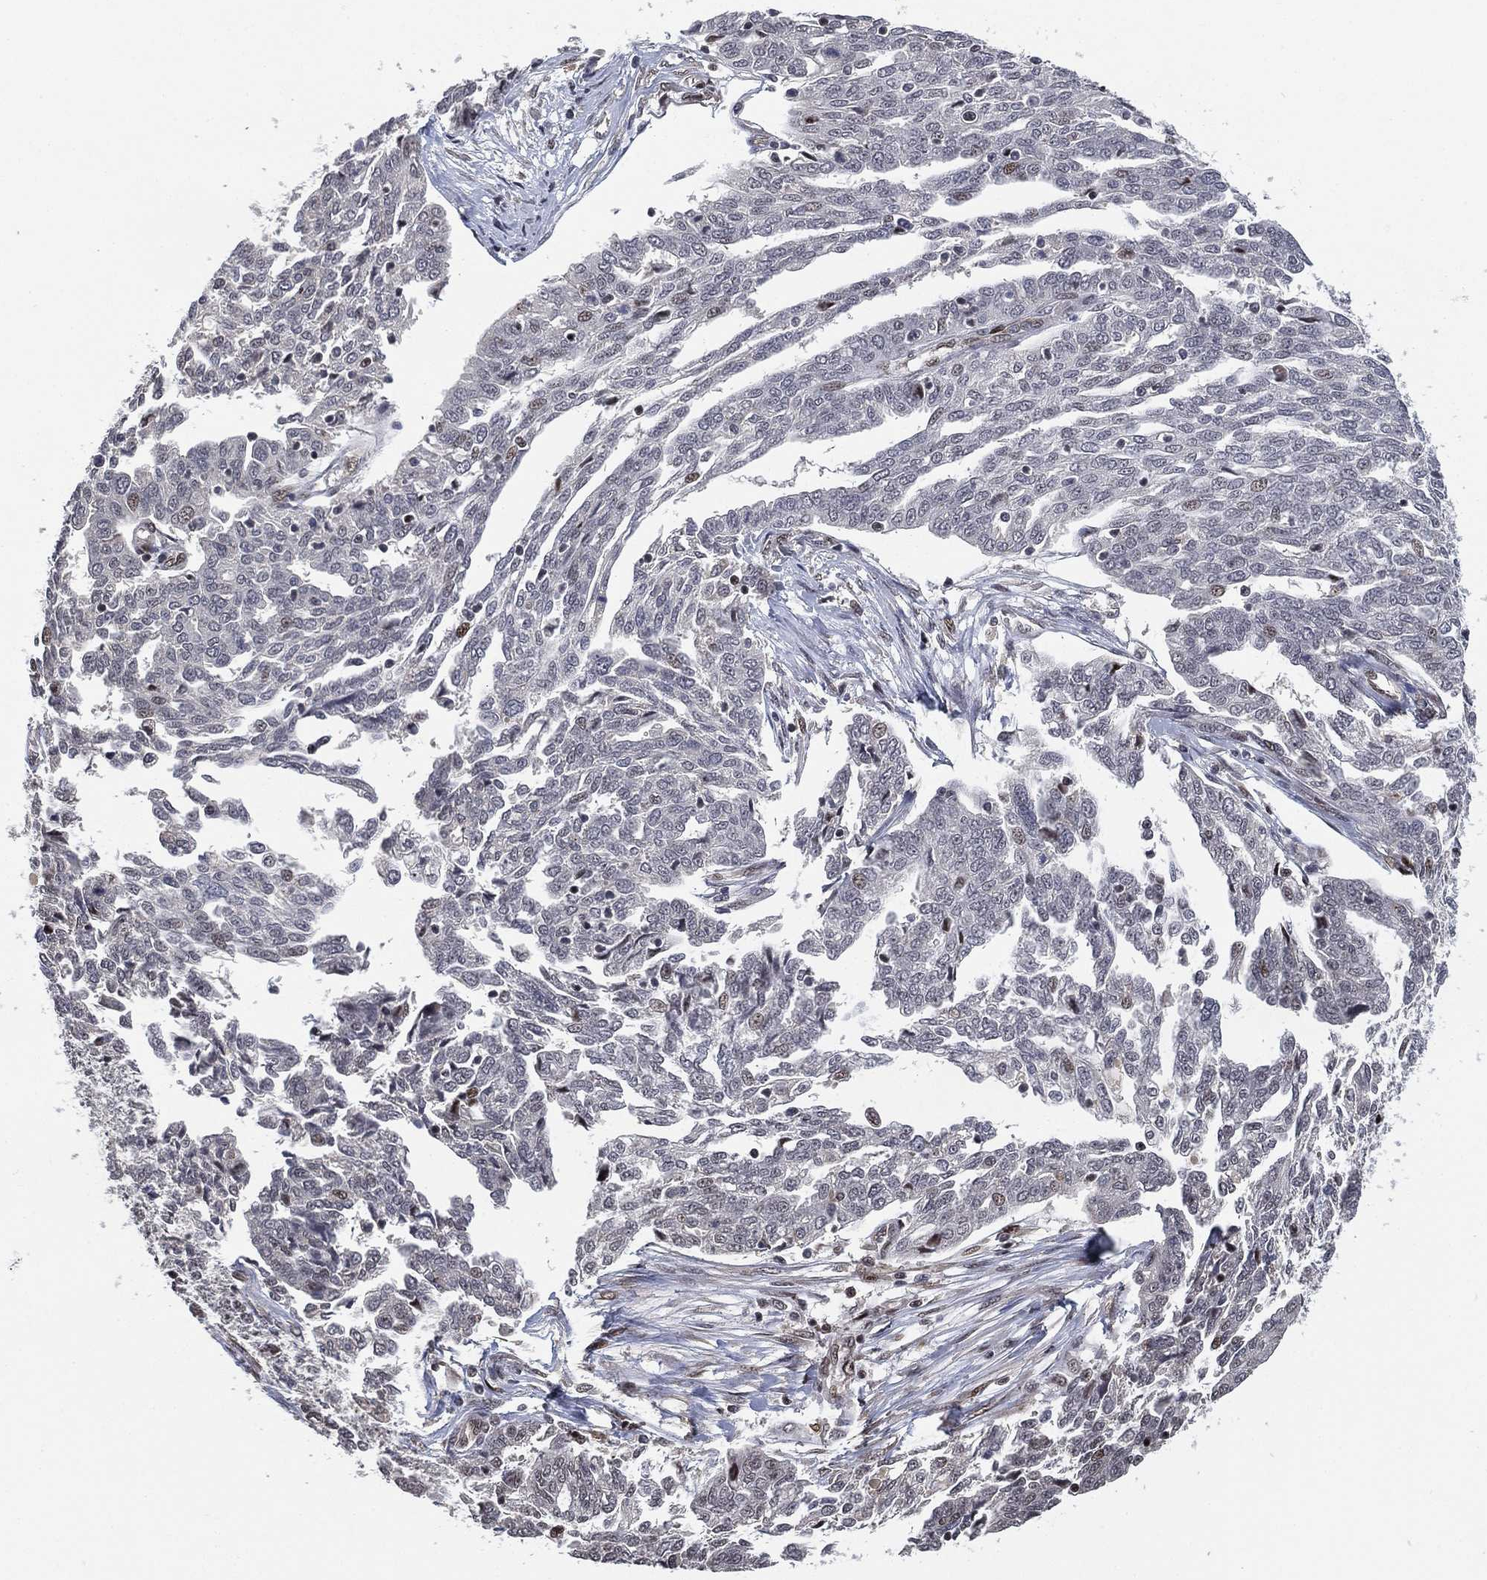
{"staining": {"intensity": "negative", "quantity": "none", "location": "none"}, "tissue": "ovarian cancer", "cell_type": "Tumor cells", "image_type": "cancer", "snomed": [{"axis": "morphology", "description": "Cystadenocarcinoma, serous, NOS"}, {"axis": "topography", "description": "Ovary"}], "caption": "This is an immunohistochemistry (IHC) photomicrograph of ovarian serous cystadenocarcinoma. There is no staining in tumor cells.", "gene": "ZSCAN30", "patient": {"sex": "female", "age": 67}}